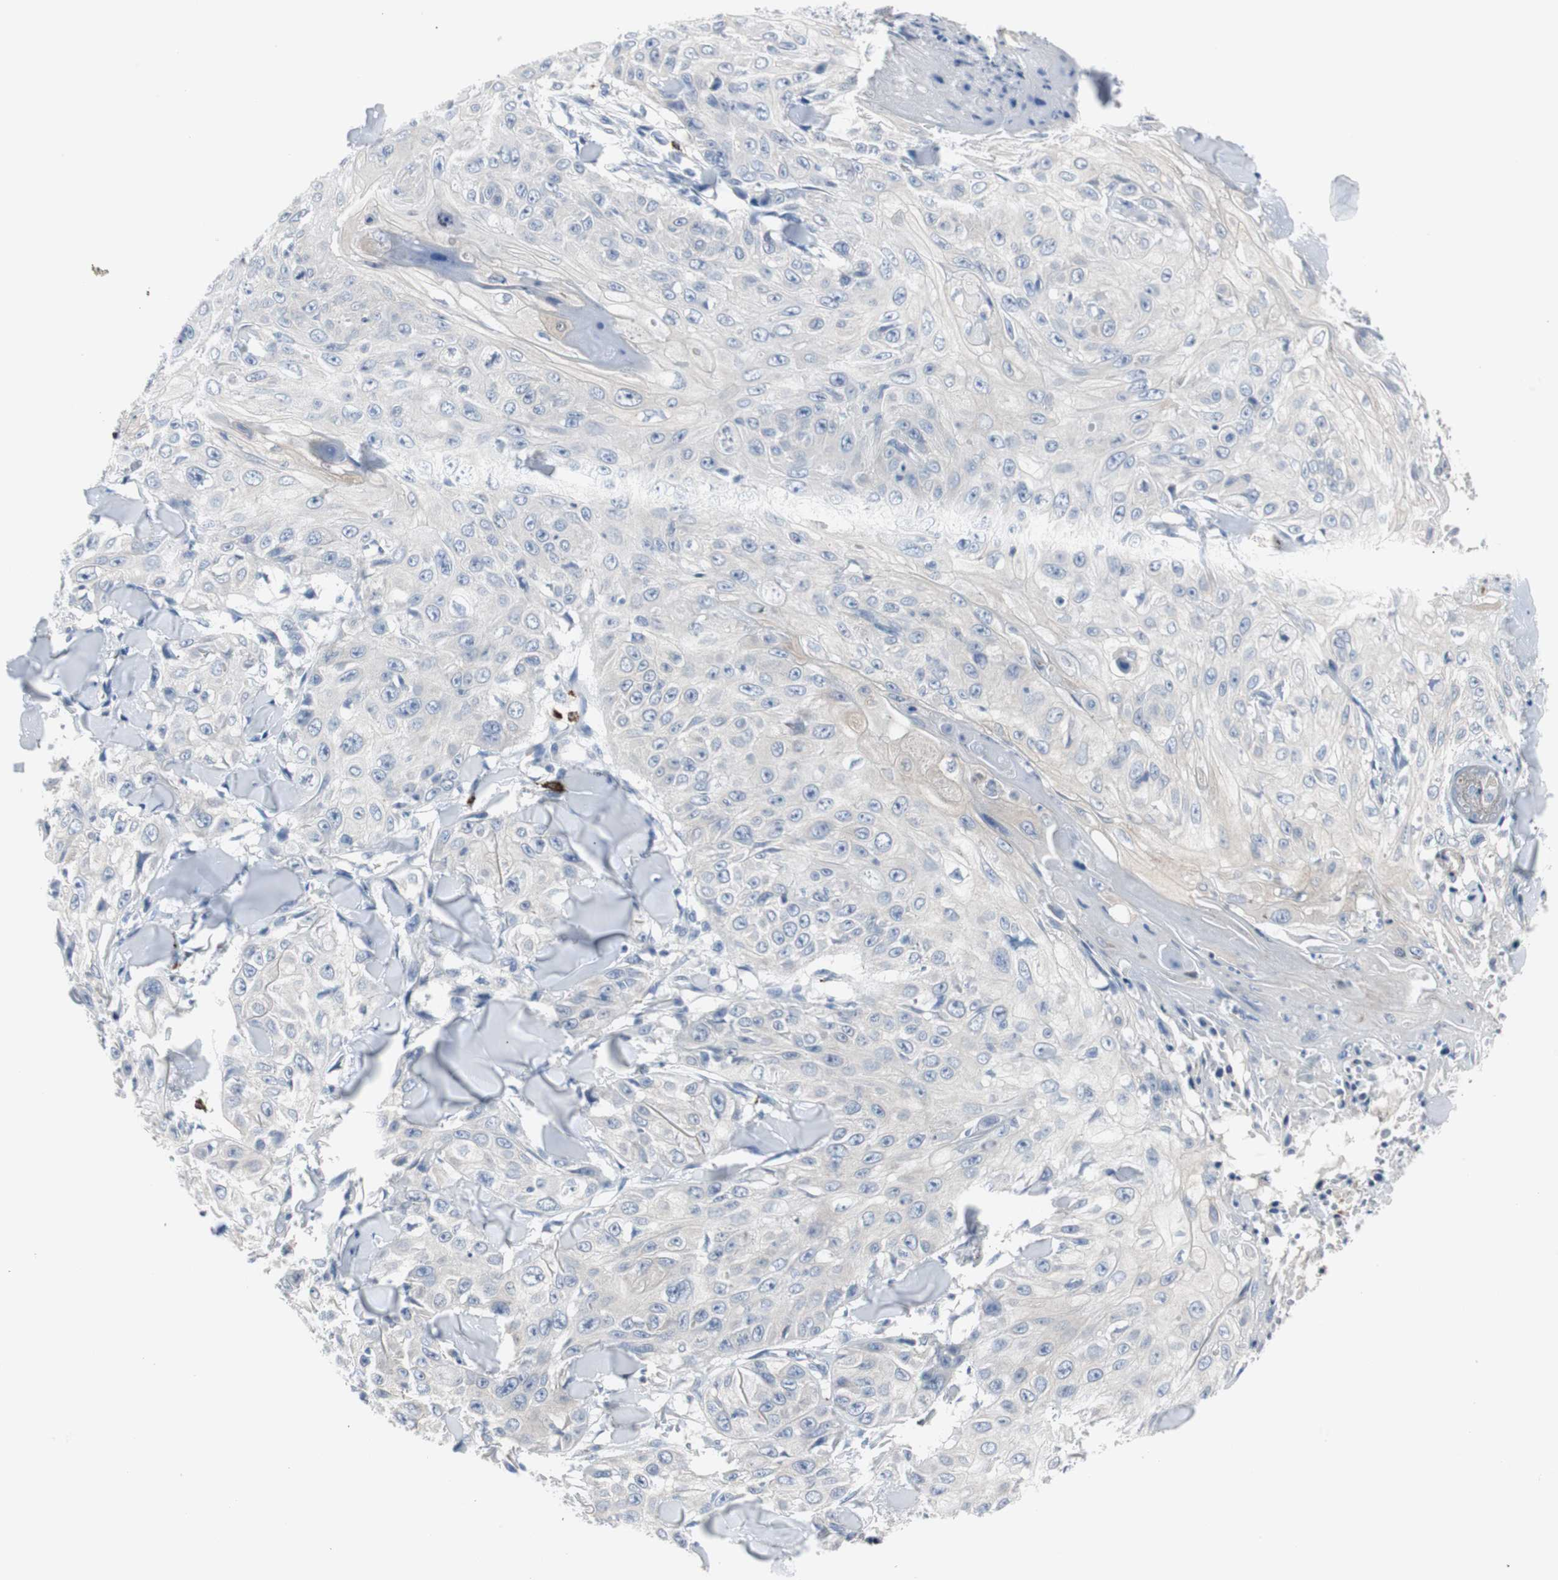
{"staining": {"intensity": "negative", "quantity": "none", "location": "none"}, "tissue": "skin cancer", "cell_type": "Tumor cells", "image_type": "cancer", "snomed": [{"axis": "morphology", "description": "Squamous cell carcinoma, NOS"}, {"axis": "topography", "description": "Skin"}], "caption": "Photomicrograph shows no protein positivity in tumor cells of skin cancer (squamous cell carcinoma) tissue.", "gene": "RASA1", "patient": {"sex": "male", "age": 86}}